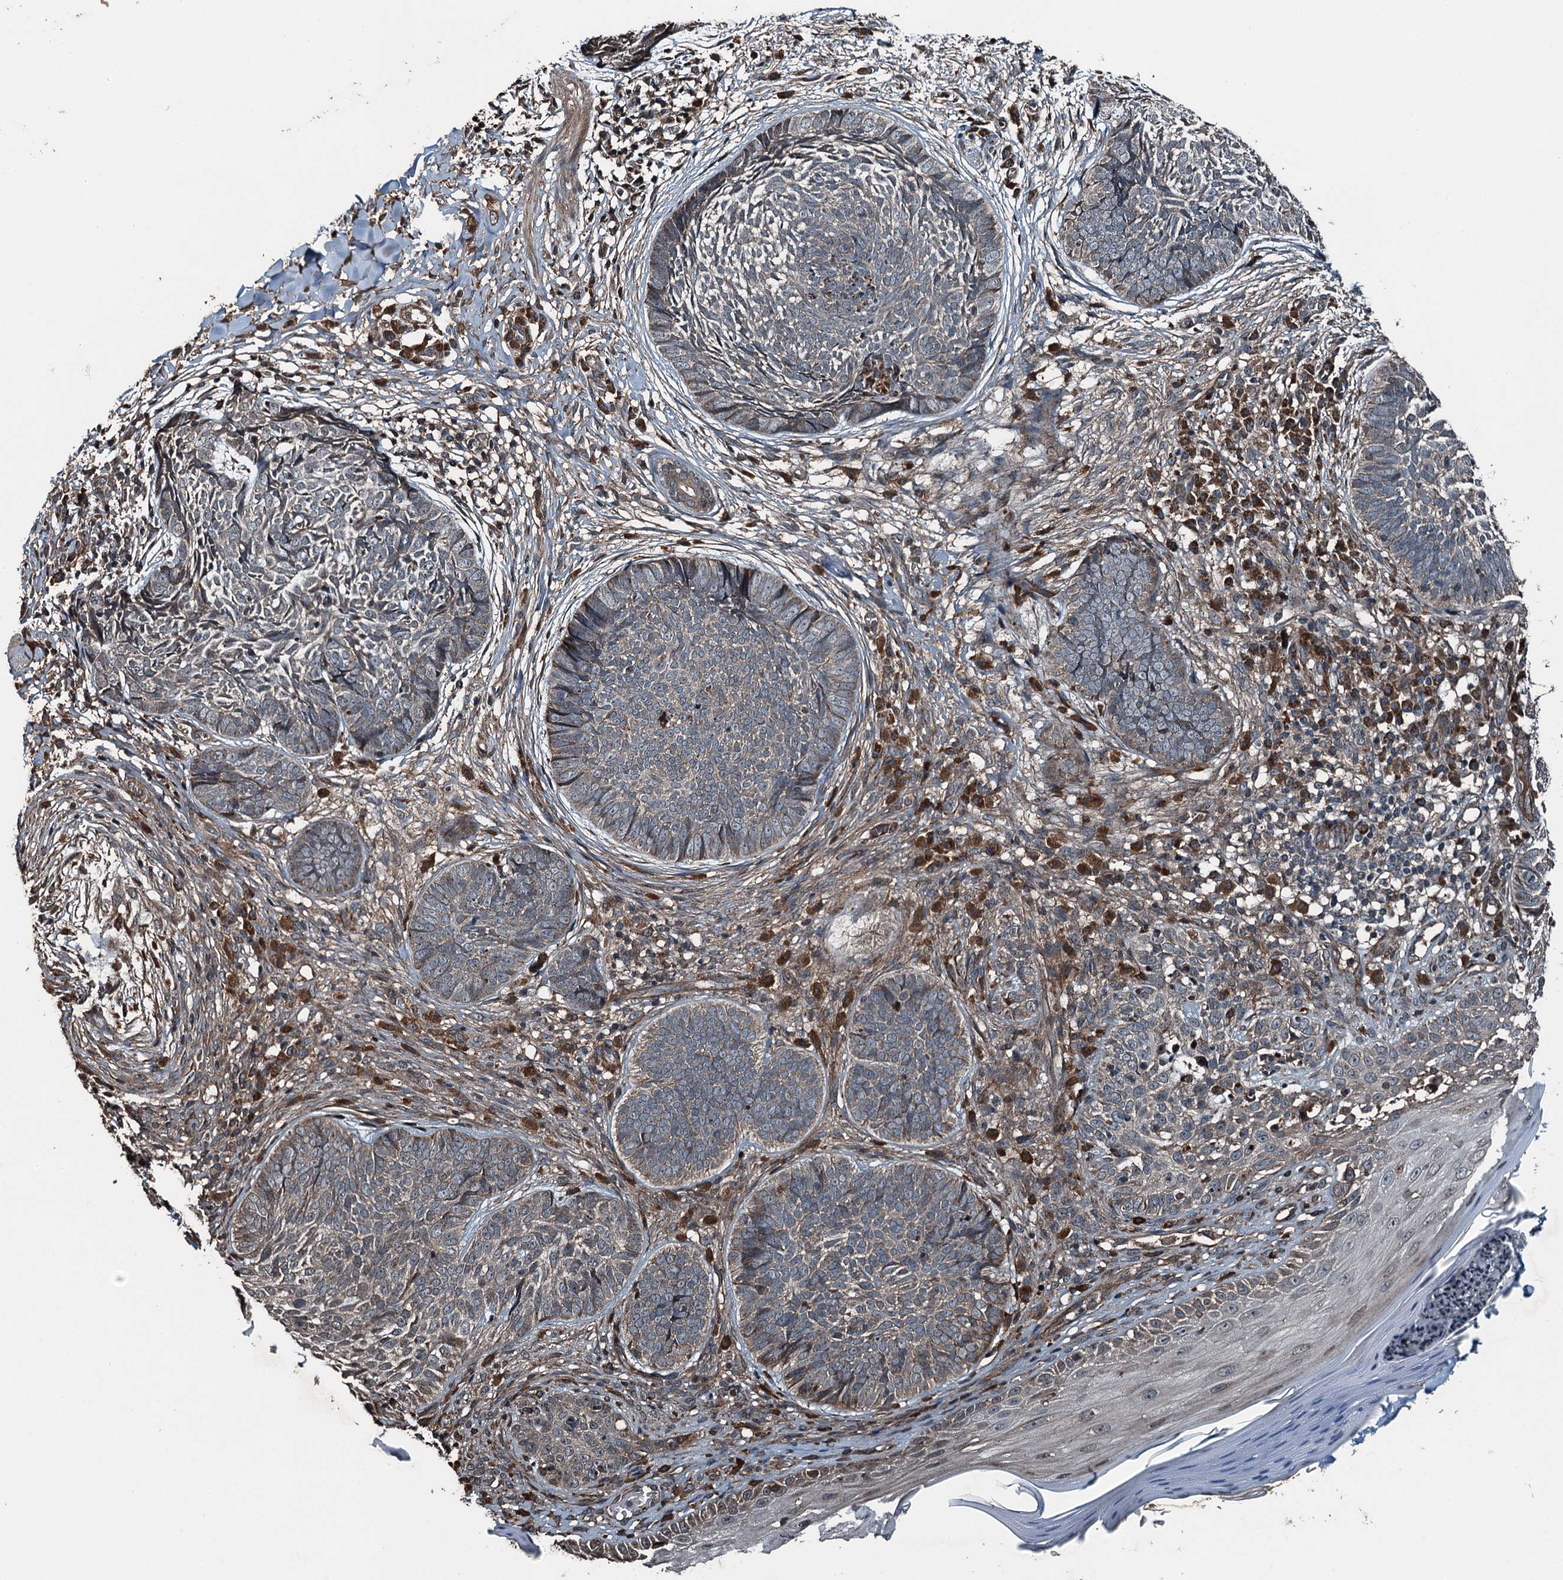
{"staining": {"intensity": "negative", "quantity": "none", "location": "none"}, "tissue": "skin cancer", "cell_type": "Tumor cells", "image_type": "cancer", "snomed": [{"axis": "morphology", "description": "Basal cell carcinoma"}, {"axis": "topography", "description": "Skin"}], "caption": "Tumor cells are negative for brown protein staining in skin basal cell carcinoma.", "gene": "TCTN1", "patient": {"sex": "female", "age": 61}}